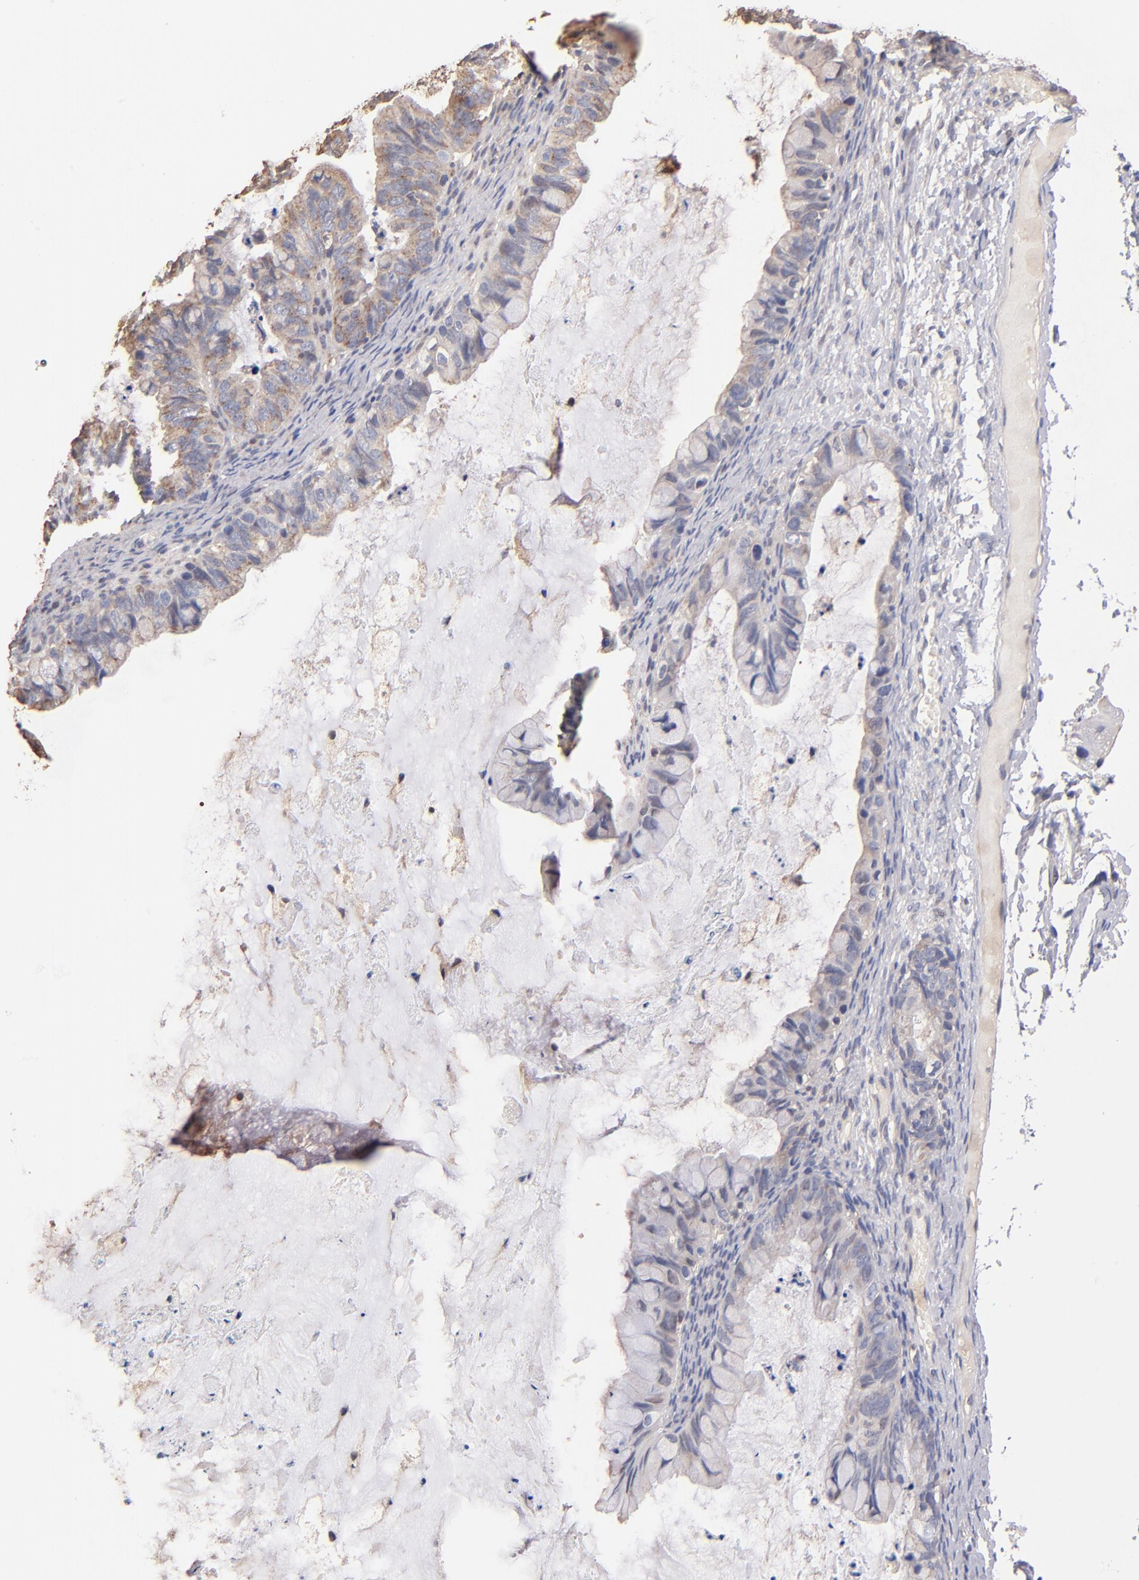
{"staining": {"intensity": "weak", "quantity": "25%-75%", "location": "cytoplasmic/membranous"}, "tissue": "ovarian cancer", "cell_type": "Tumor cells", "image_type": "cancer", "snomed": [{"axis": "morphology", "description": "Cystadenocarcinoma, mucinous, NOS"}, {"axis": "topography", "description": "Ovary"}], "caption": "This is a photomicrograph of IHC staining of ovarian mucinous cystadenocarcinoma, which shows weak staining in the cytoplasmic/membranous of tumor cells.", "gene": "RO60", "patient": {"sex": "female", "age": 36}}